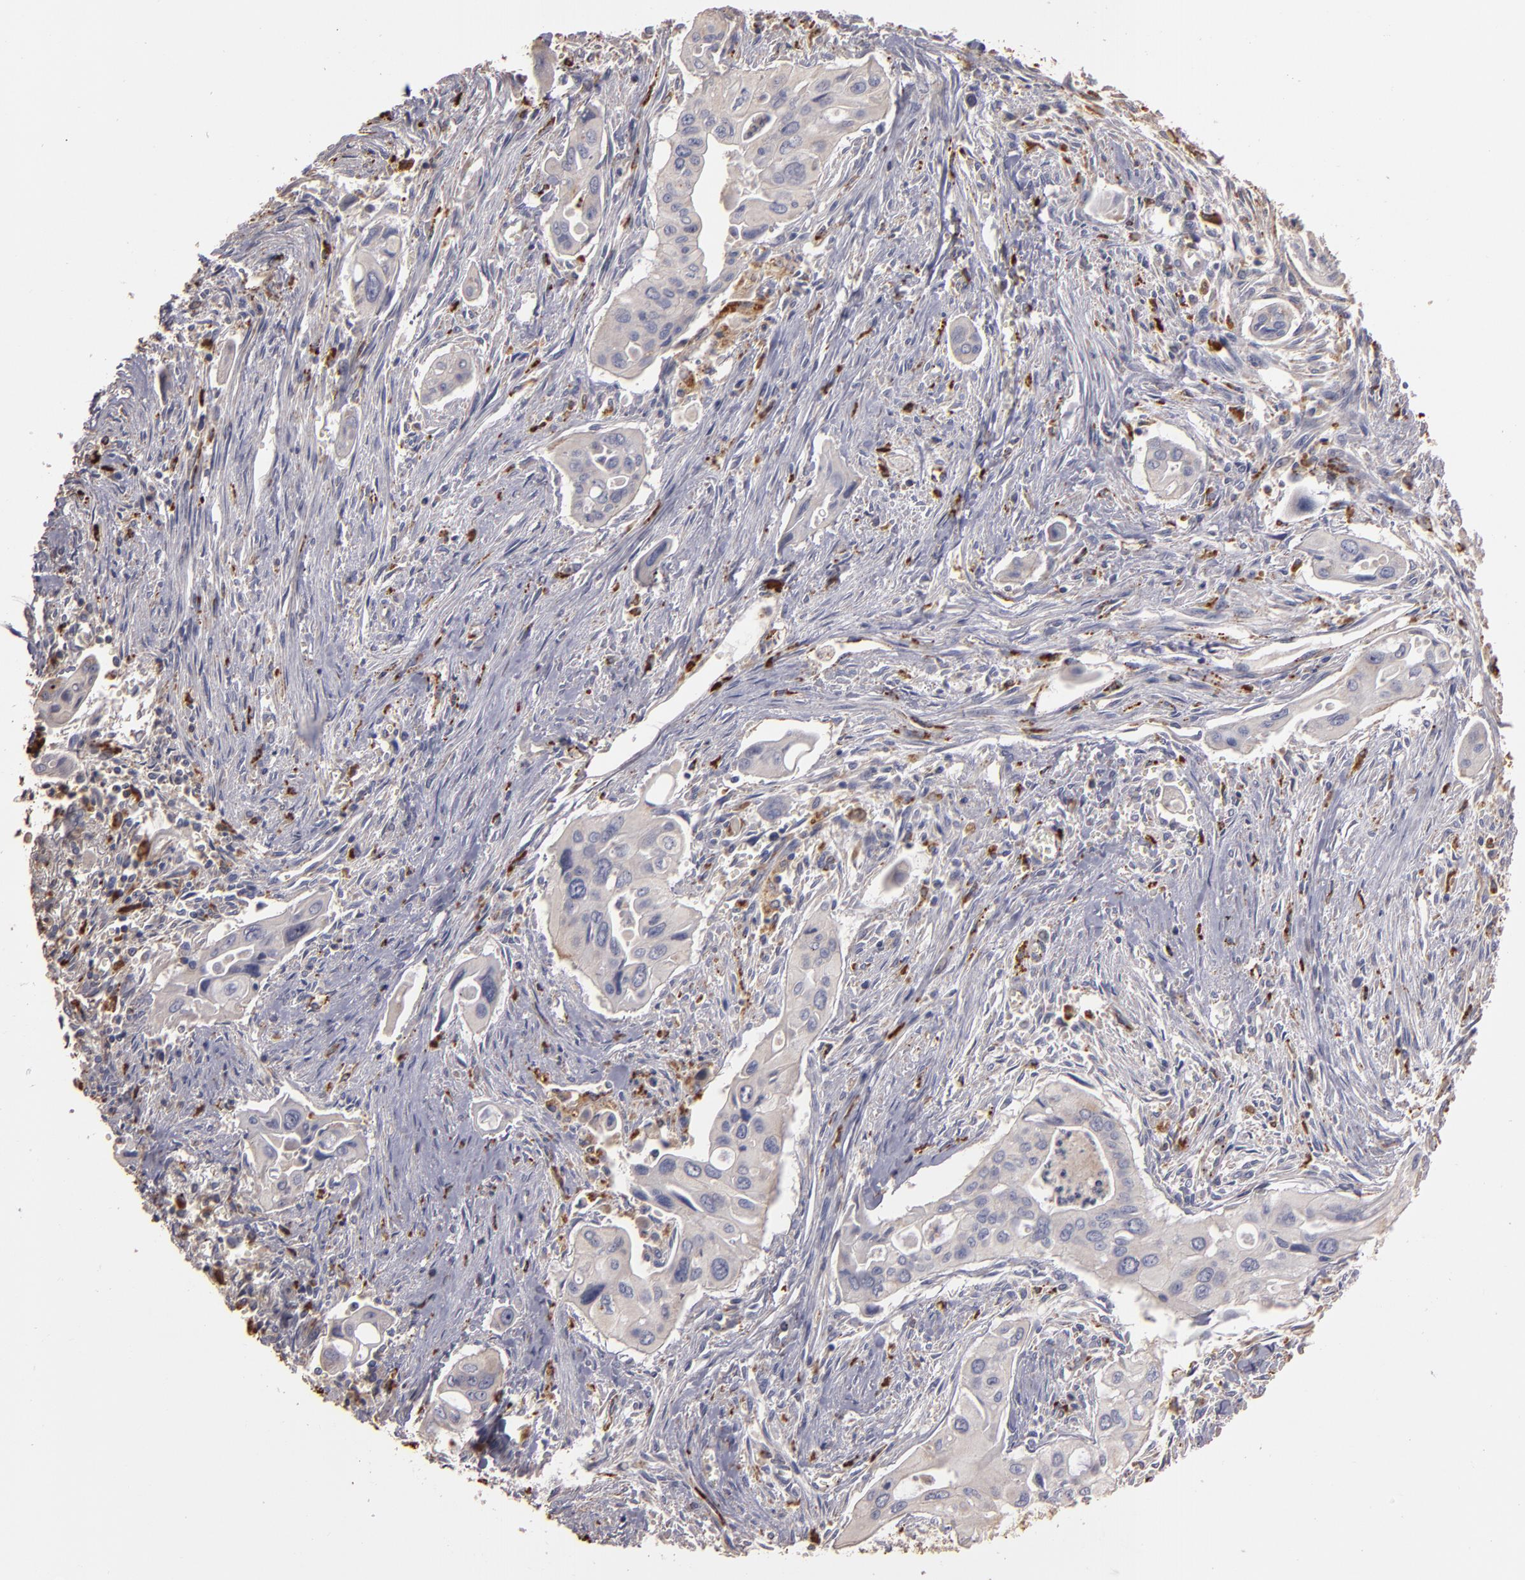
{"staining": {"intensity": "weak", "quantity": ">75%", "location": "cytoplasmic/membranous"}, "tissue": "pancreatic cancer", "cell_type": "Tumor cells", "image_type": "cancer", "snomed": [{"axis": "morphology", "description": "Adenocarcinoma, NOS"}, {"axis": "topography", "description": "Pancreas"}], "caption": "Adenocarcinoma (pancreatic) was stained to show a protein in brown. There is low levels of weak cytoplasmic/membranous positivity in about >75% of tumor cells.", "gene": "TRAF1", "patient": {"sex": "male", "age": 77}}